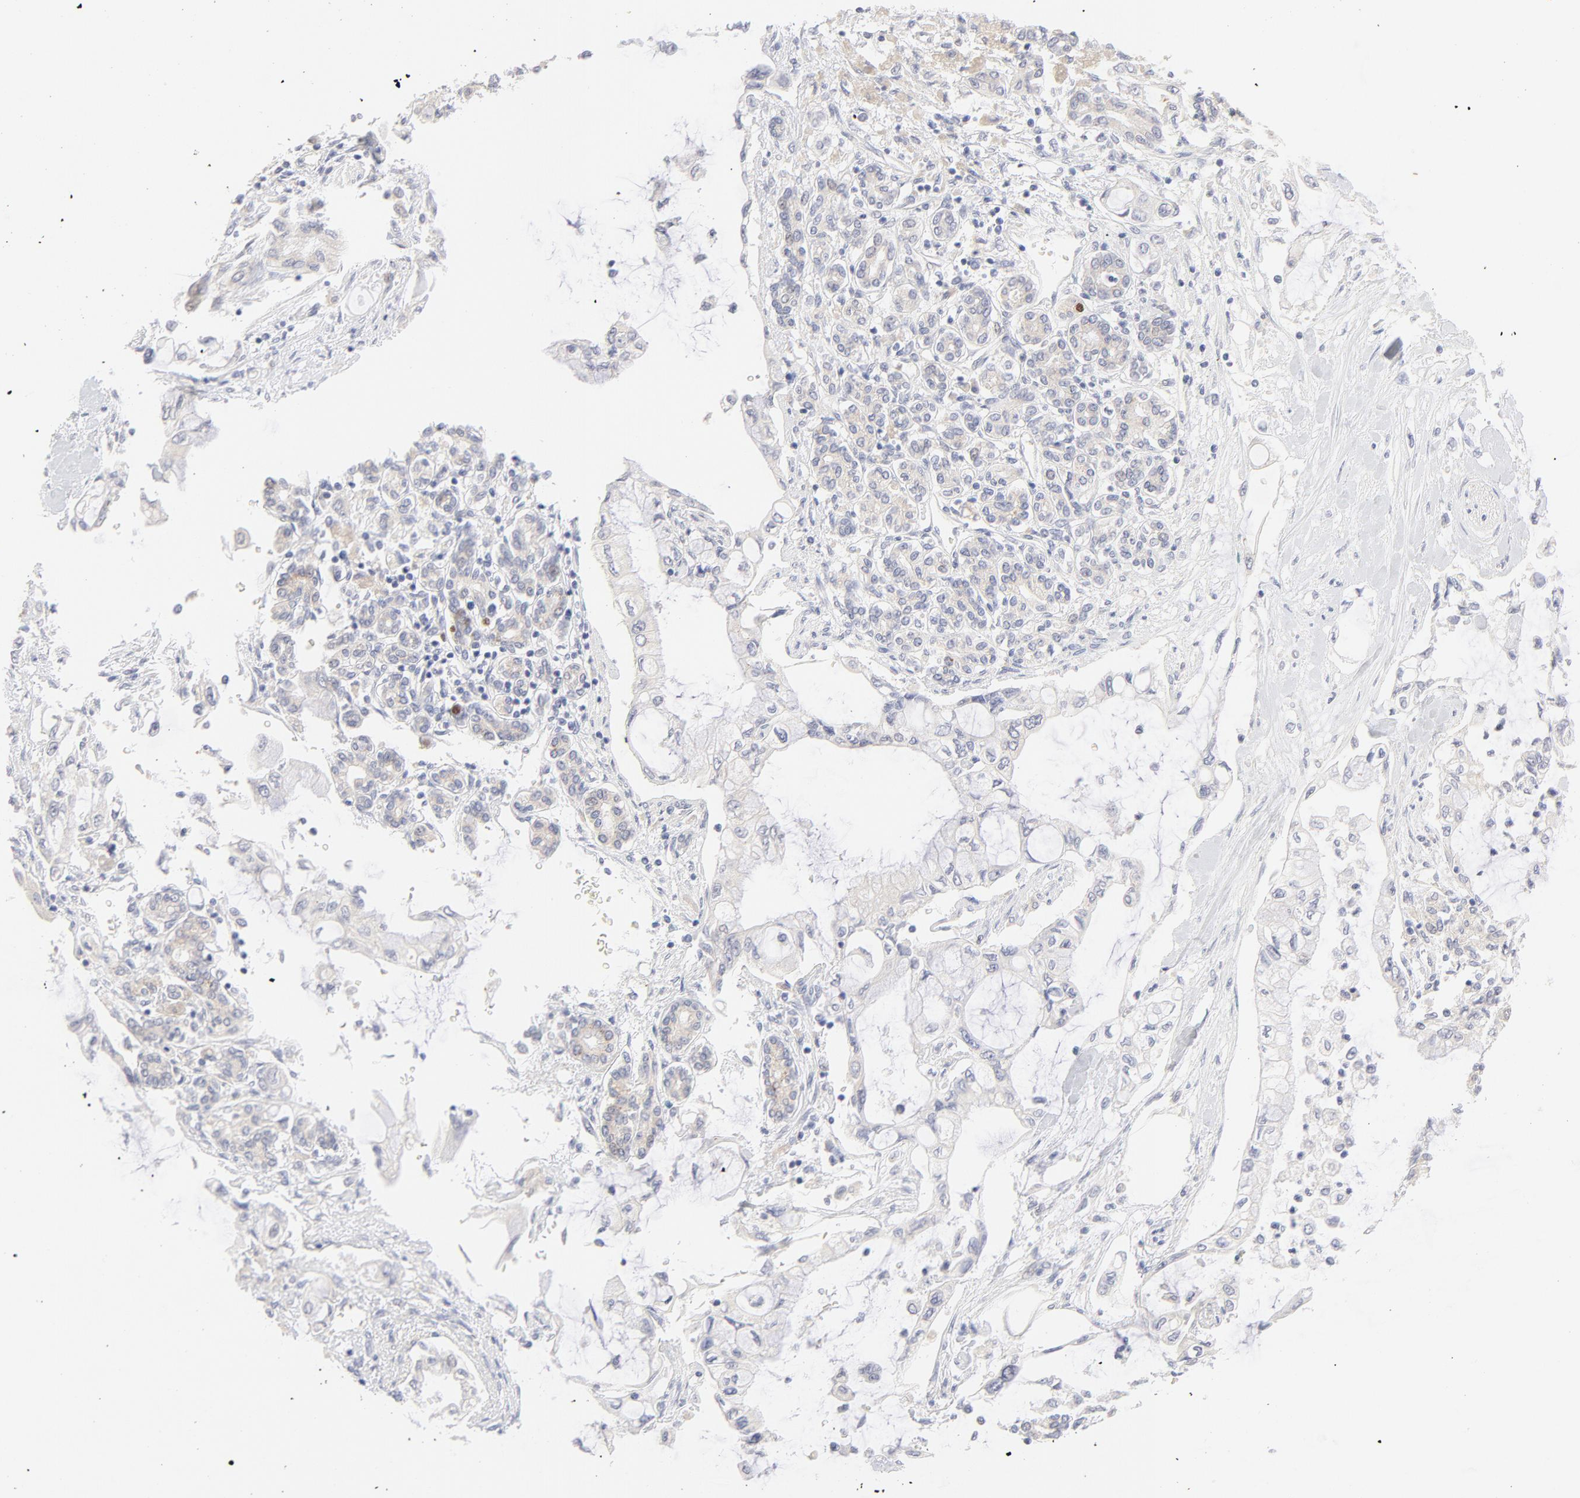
{"staining": {"intensity": "negative", "quantity": "none", "location": "none"}, "tissue": "pancreatic cancer", "cell_type": "Tumor cells", "image_type": "cancer", "snomed": [{"axis": "morphology", "description": "Adenocarcinoma, NOS"}, {"axis": "topography", "description": "Pancreas"}], "caption": "Immunohistochemical staining of human pancreatic adenocarcinoma reveals no significant staining in tumor cells.", "gene": "NKX2-2", "patient": {"sex": "female", "age": 70}}